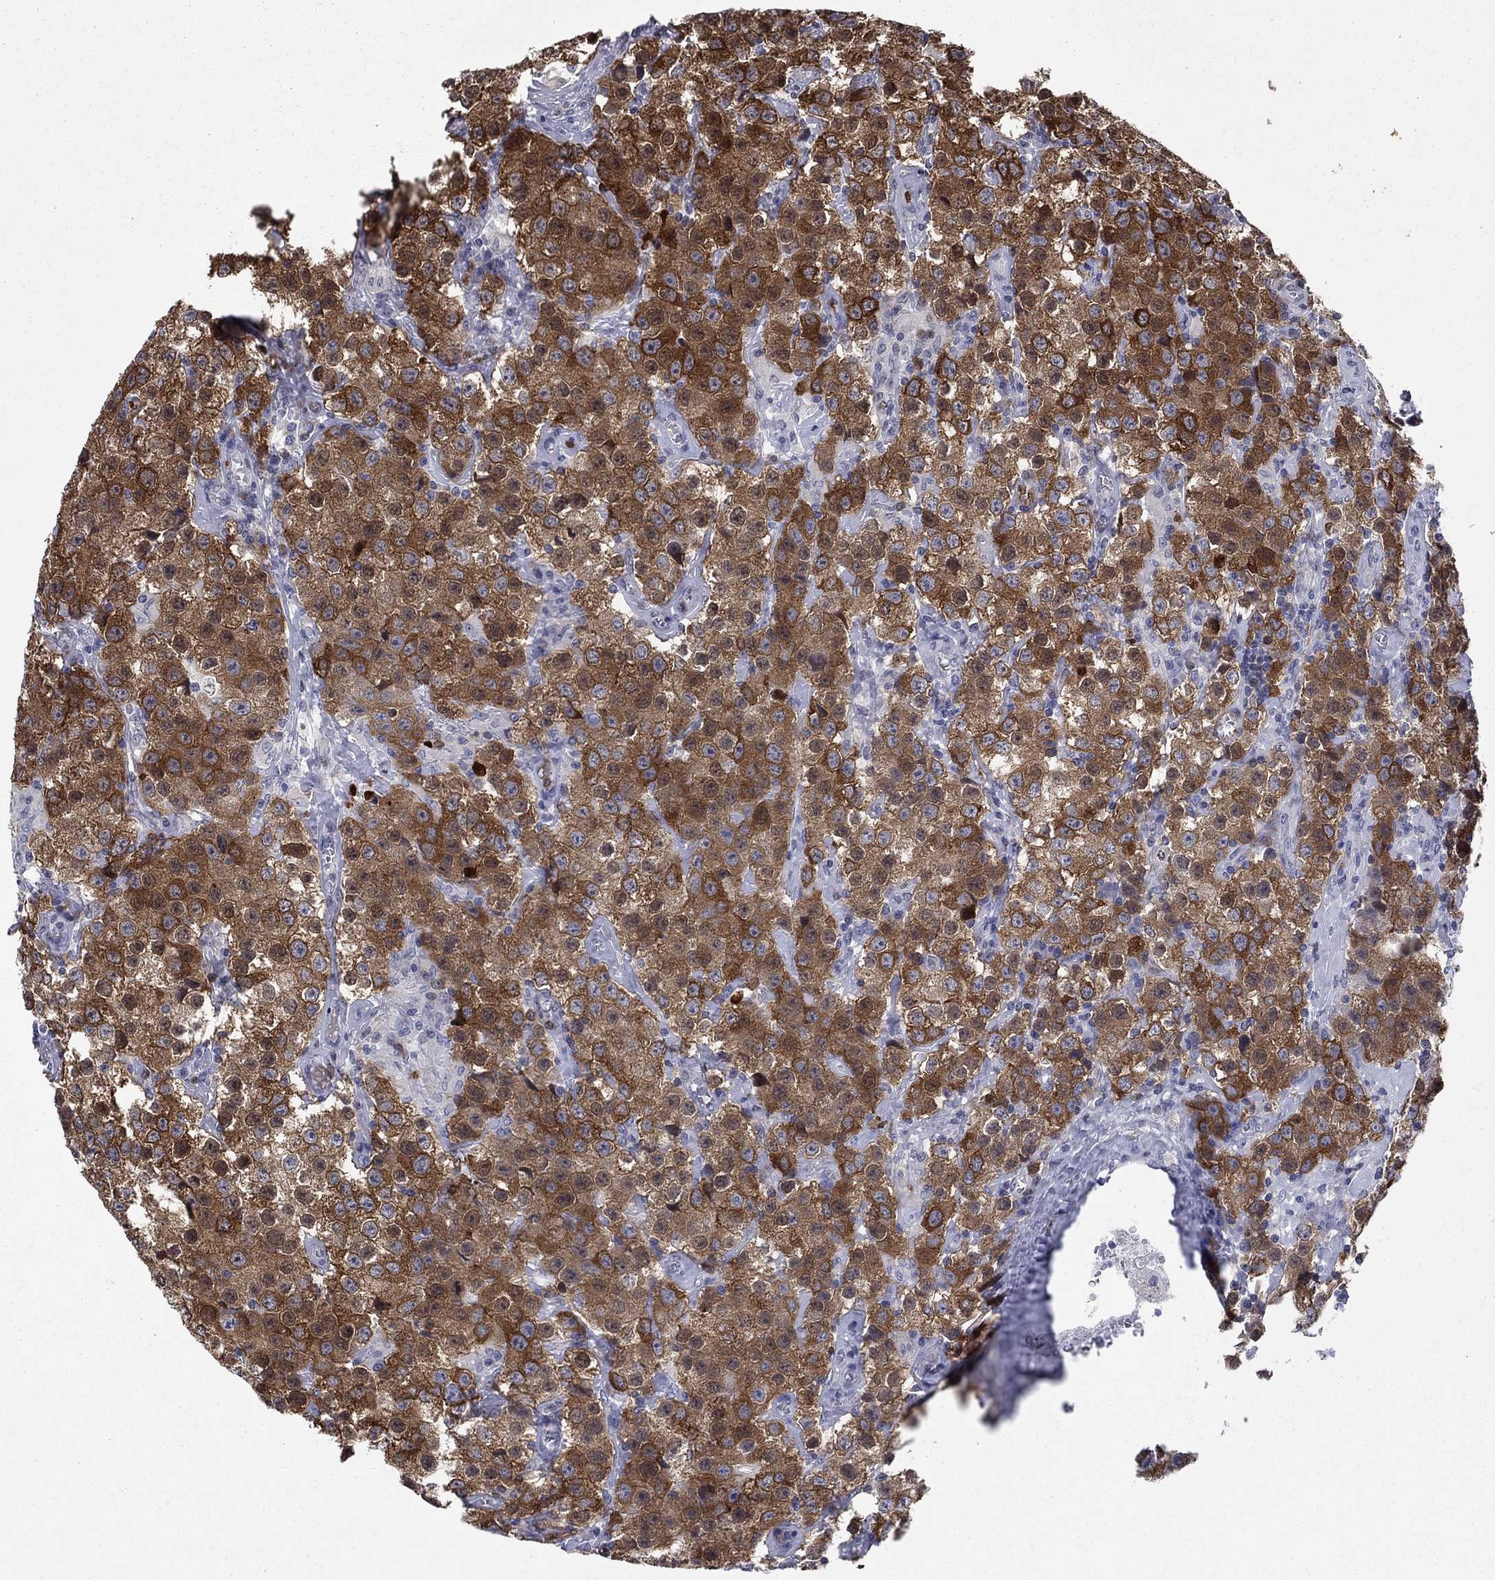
{"staining": {"intensity": "strong", "quantity": ">75%", "location": "cytoplasmic/membranous"}, "tissue": "testis cancer", "cell_type": "Tumor cells", "image_type": "cancer", "snomed": [{"axis": "morphology", "description": "Seminoma, NOS"}, {"axis": "topography", "description": "Testis"}], "caption": "A brown stain shows strong cytoplasmic/membranous positivity of a protein in seminoma (testis) tumor cells.", "gene": "STMN1", "patient": {"sex": "male", "age": 52}}